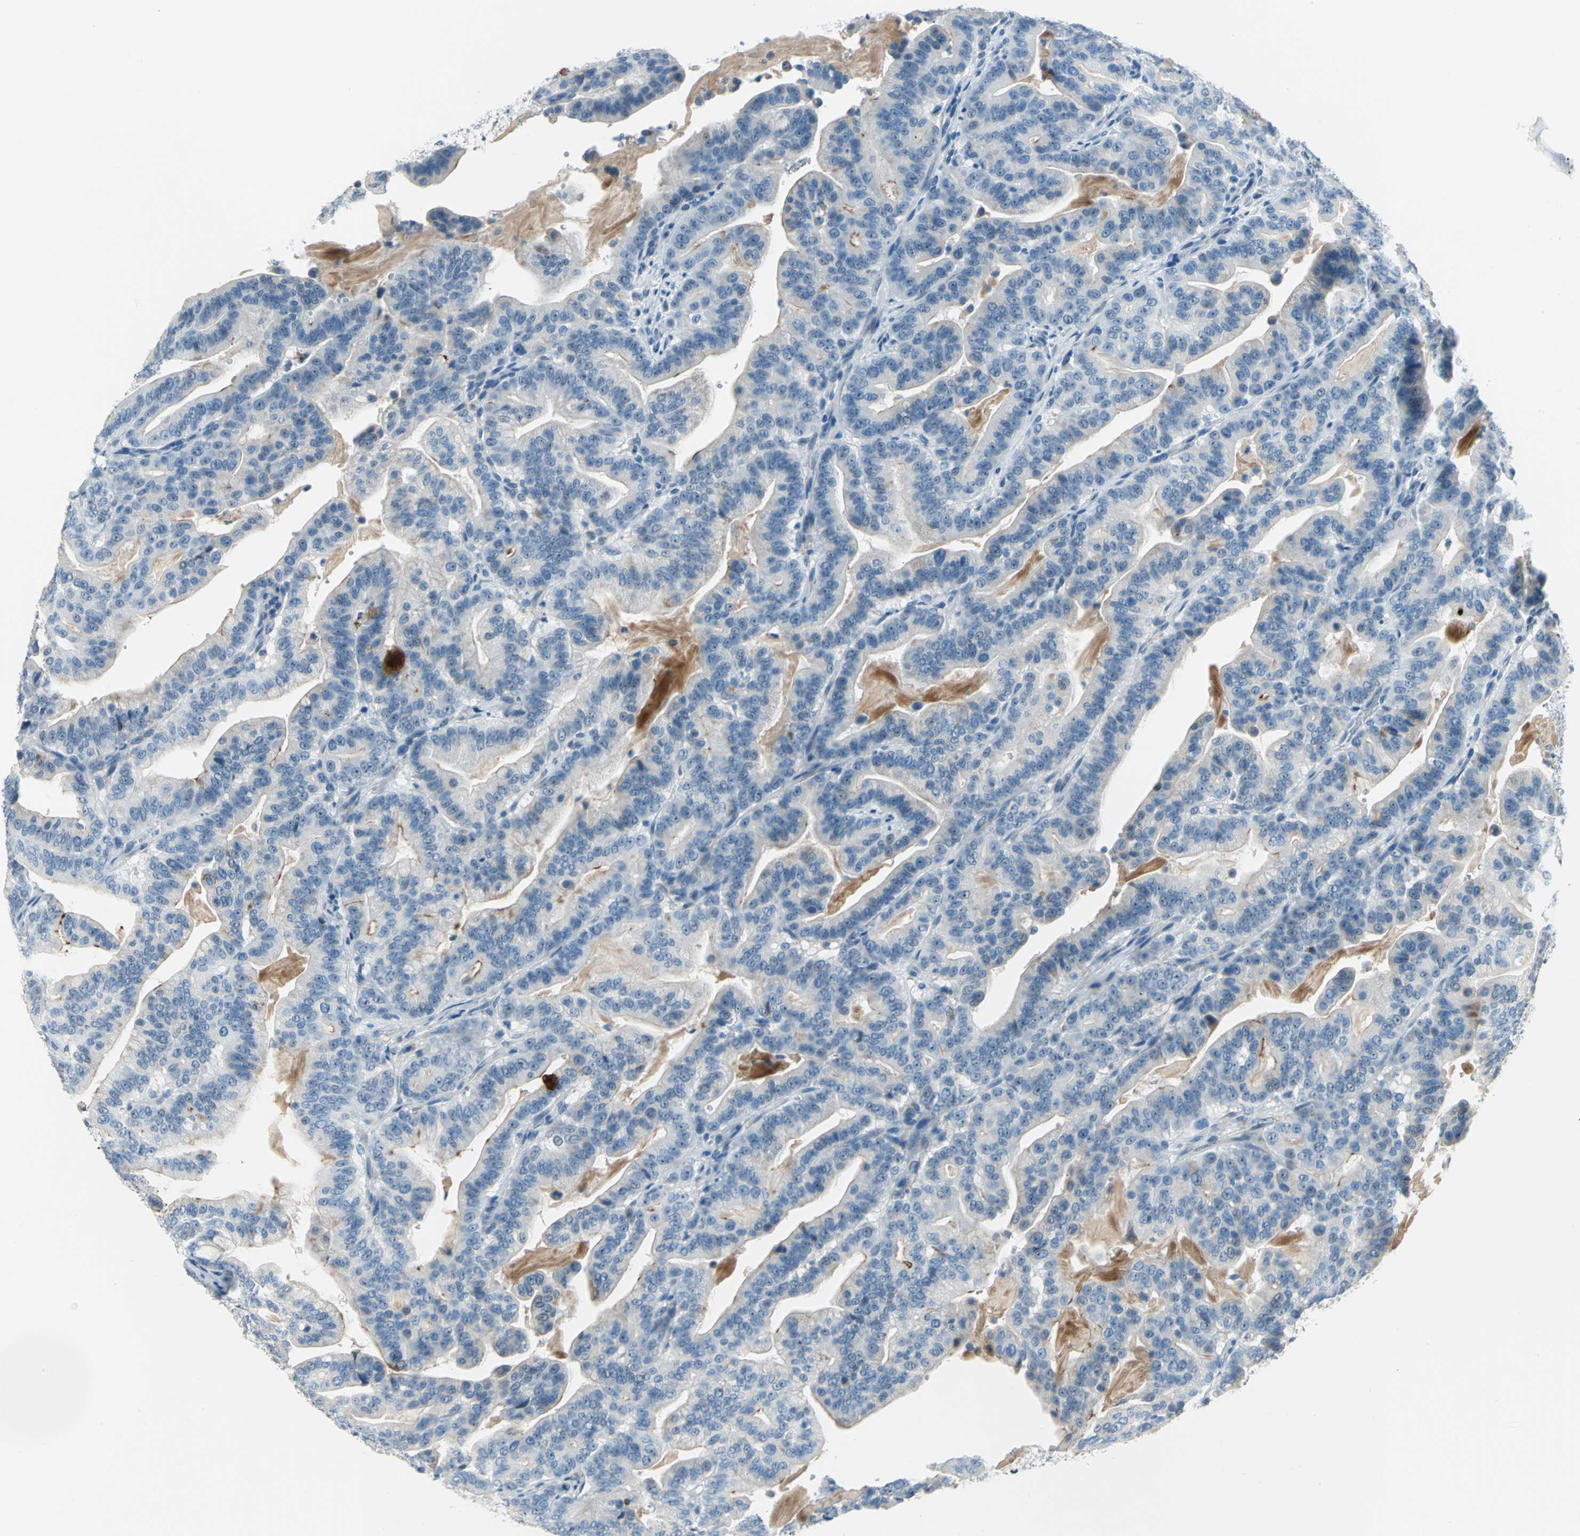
{"staining": {"intensity": "negative", "quantity": "none", "location": "none"}, "tissue": "pancreatic cancer", "cell_type": "Tumor cells", "image_type": "cancer", "snomed": [{"axis": "morphology", "description": "Adenocarcinoma, NOS"}, {"axis": "topography", "description": "Pancreas"}], "caption": "IHC photomicrograph of pancreatic cancer stained for a protein (brown), which exhibits no positivity in tumor cells.", "gene": "MUC4", "patient": {"sex": "male", "age": 63}}